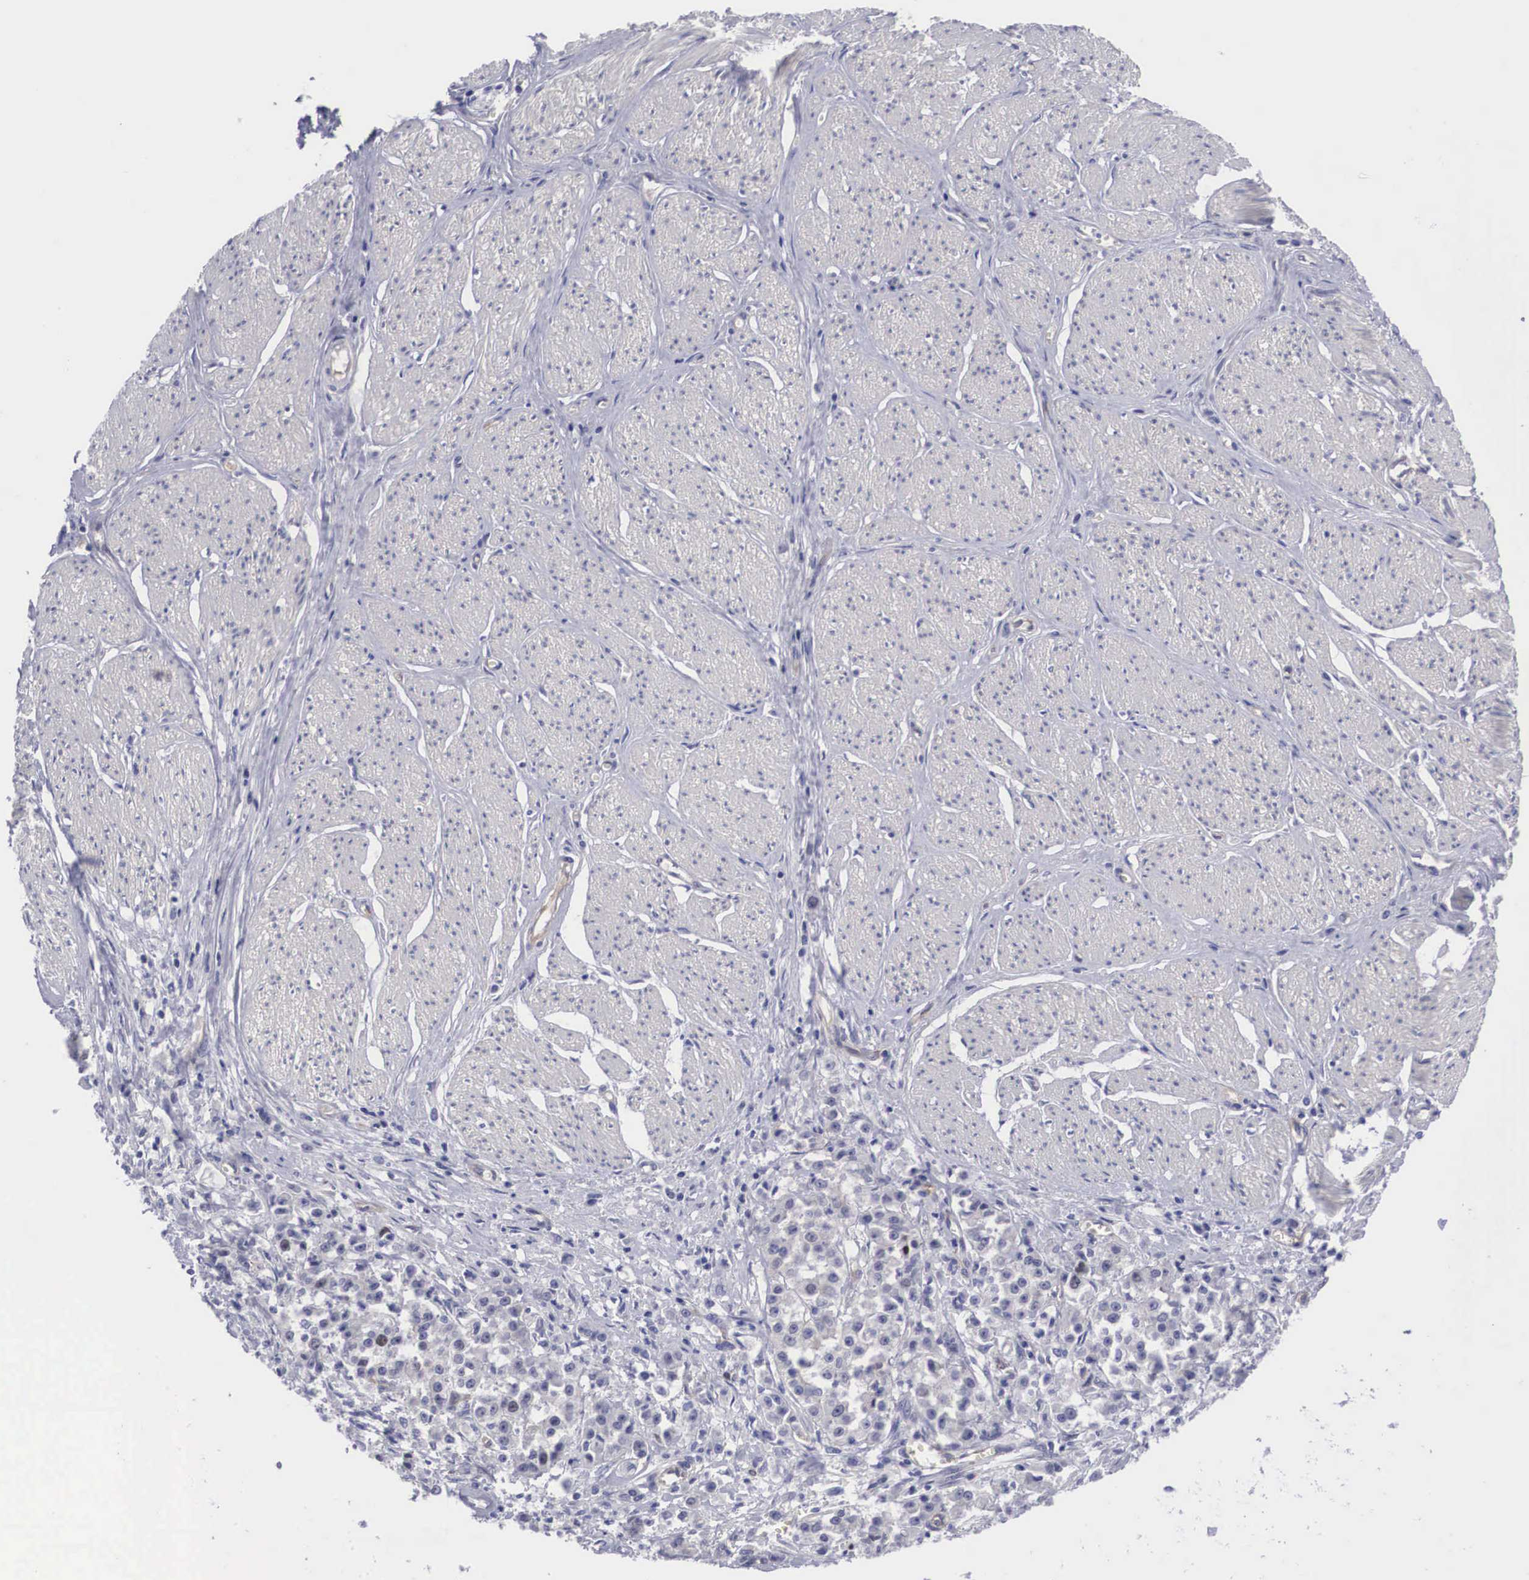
{"staining": {"intensity": "negative", "quantity": "none", "location": "none"}, "tissue": "stomach cancer", "cell_type": "Tumor cells", "image_type": "cancer", "snomed": [{"axis": "morphology", "description": "Adenocarcinoma, NOS"}, {"axis": "topography", "description": "Stomach"}], "caption": "The image exhibits no significant staining in tumor cells of stomach adenocarcinoma.", "gene": "MAST4", "patient": {"sex": "male", "age": 72}}